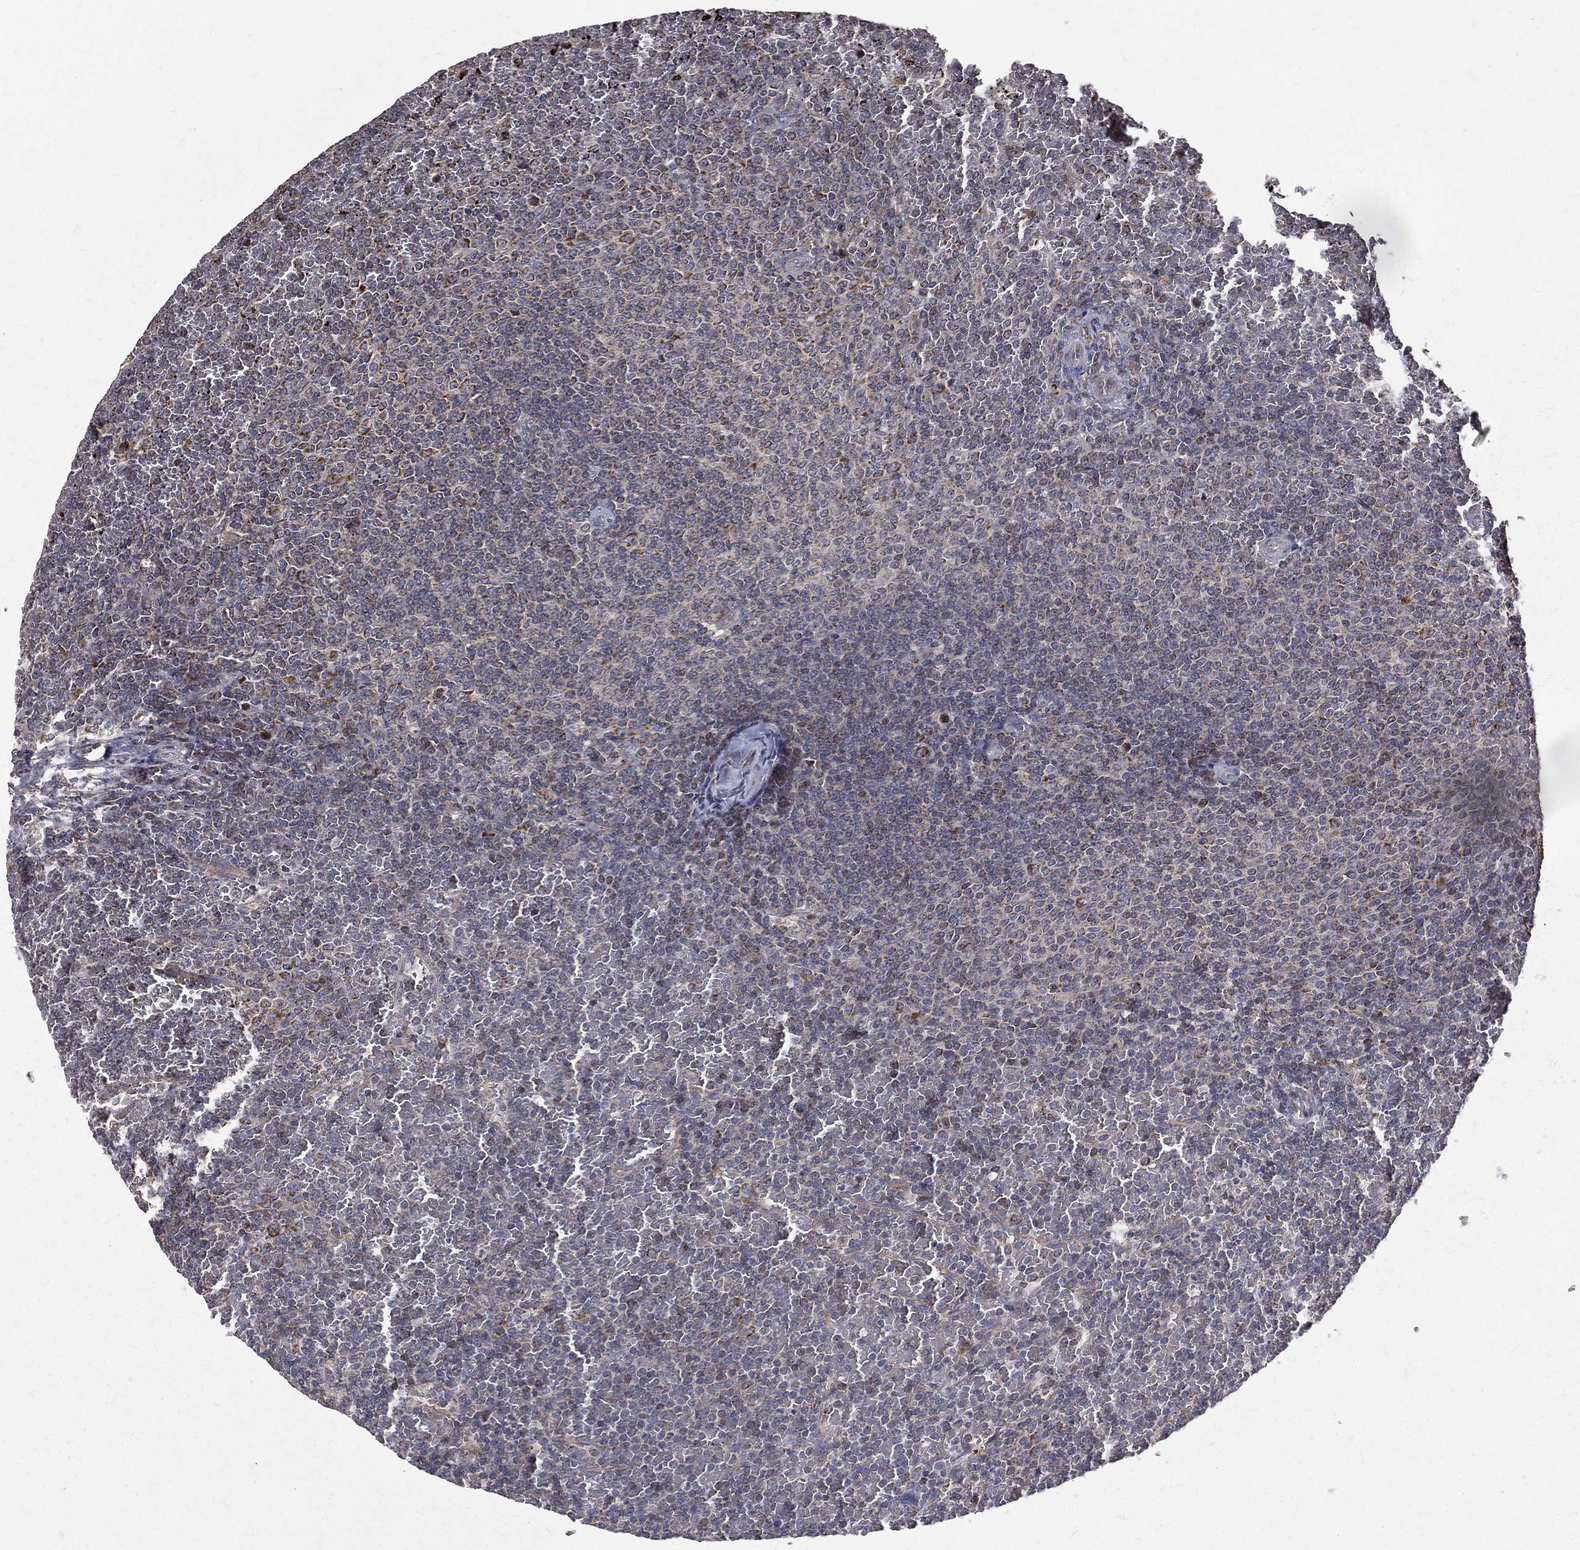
{"staining": {"intensity": "negative", "quantity": "none", "location": "none"}, "tissue": "lymphoma", "cell_type": "Tumor cells", "image_type": "cancer", "snomed": [{"axis": "morphology", "description": "Malignant lymphoma, non-Hodgkin's type, Low grade"}, {"axis": "topography", "description": "Spleen"}], "caption": "Protein analysis of lymphoma displays no significant staining in tumor cells. The staining is performed using DAB (3,3'-diaminobenzidine) brown chromogen with nuclei counter-stained in using hematoxylin.", "gene": "RPGR", "patient": {"sex": "female", "age": 77}}